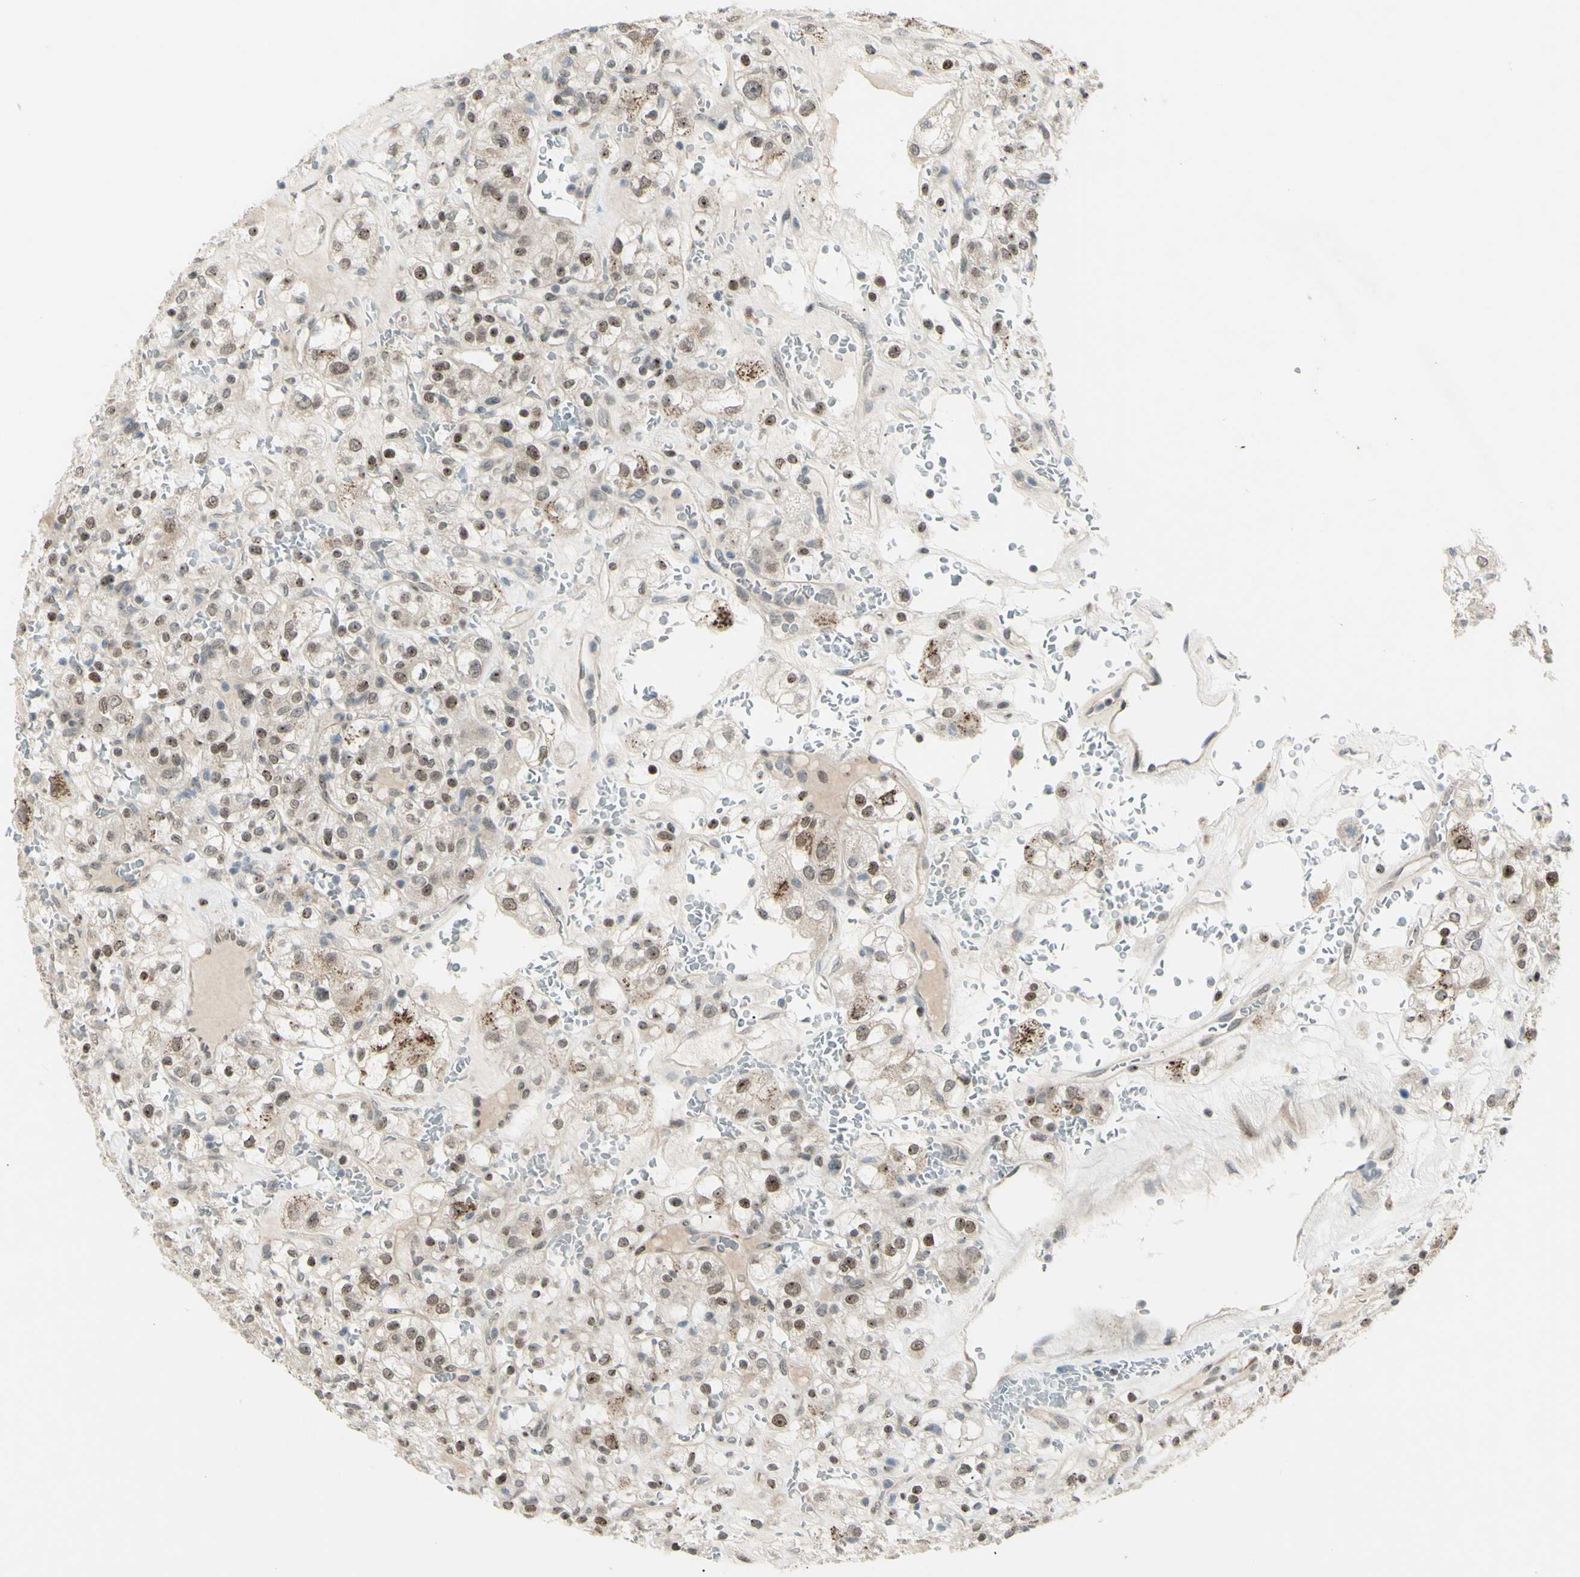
{"staining": {"intensity": "moderate", "quantity": "<25%", "location": "nuclear"}, "tissue": "renal cancer", "cell_type": "Tumor cells", "image_type": "cancer", "snomed": [{"axis": "morphology", "description": "Normal tissue, NOS"}, {"axis": "morphology", "description": "Adenocarcinoma, NOS"}, {"axis": "topography", "description": "Kidney"}], "caption": "Human adenocarcinoma (renal) stained for a protein (brown) exhibits moderate nuclear positive expression in approximately <25% of tumor cells.", "gene": "FGFR2", "patient": {"sex": "female", "age": 72}}